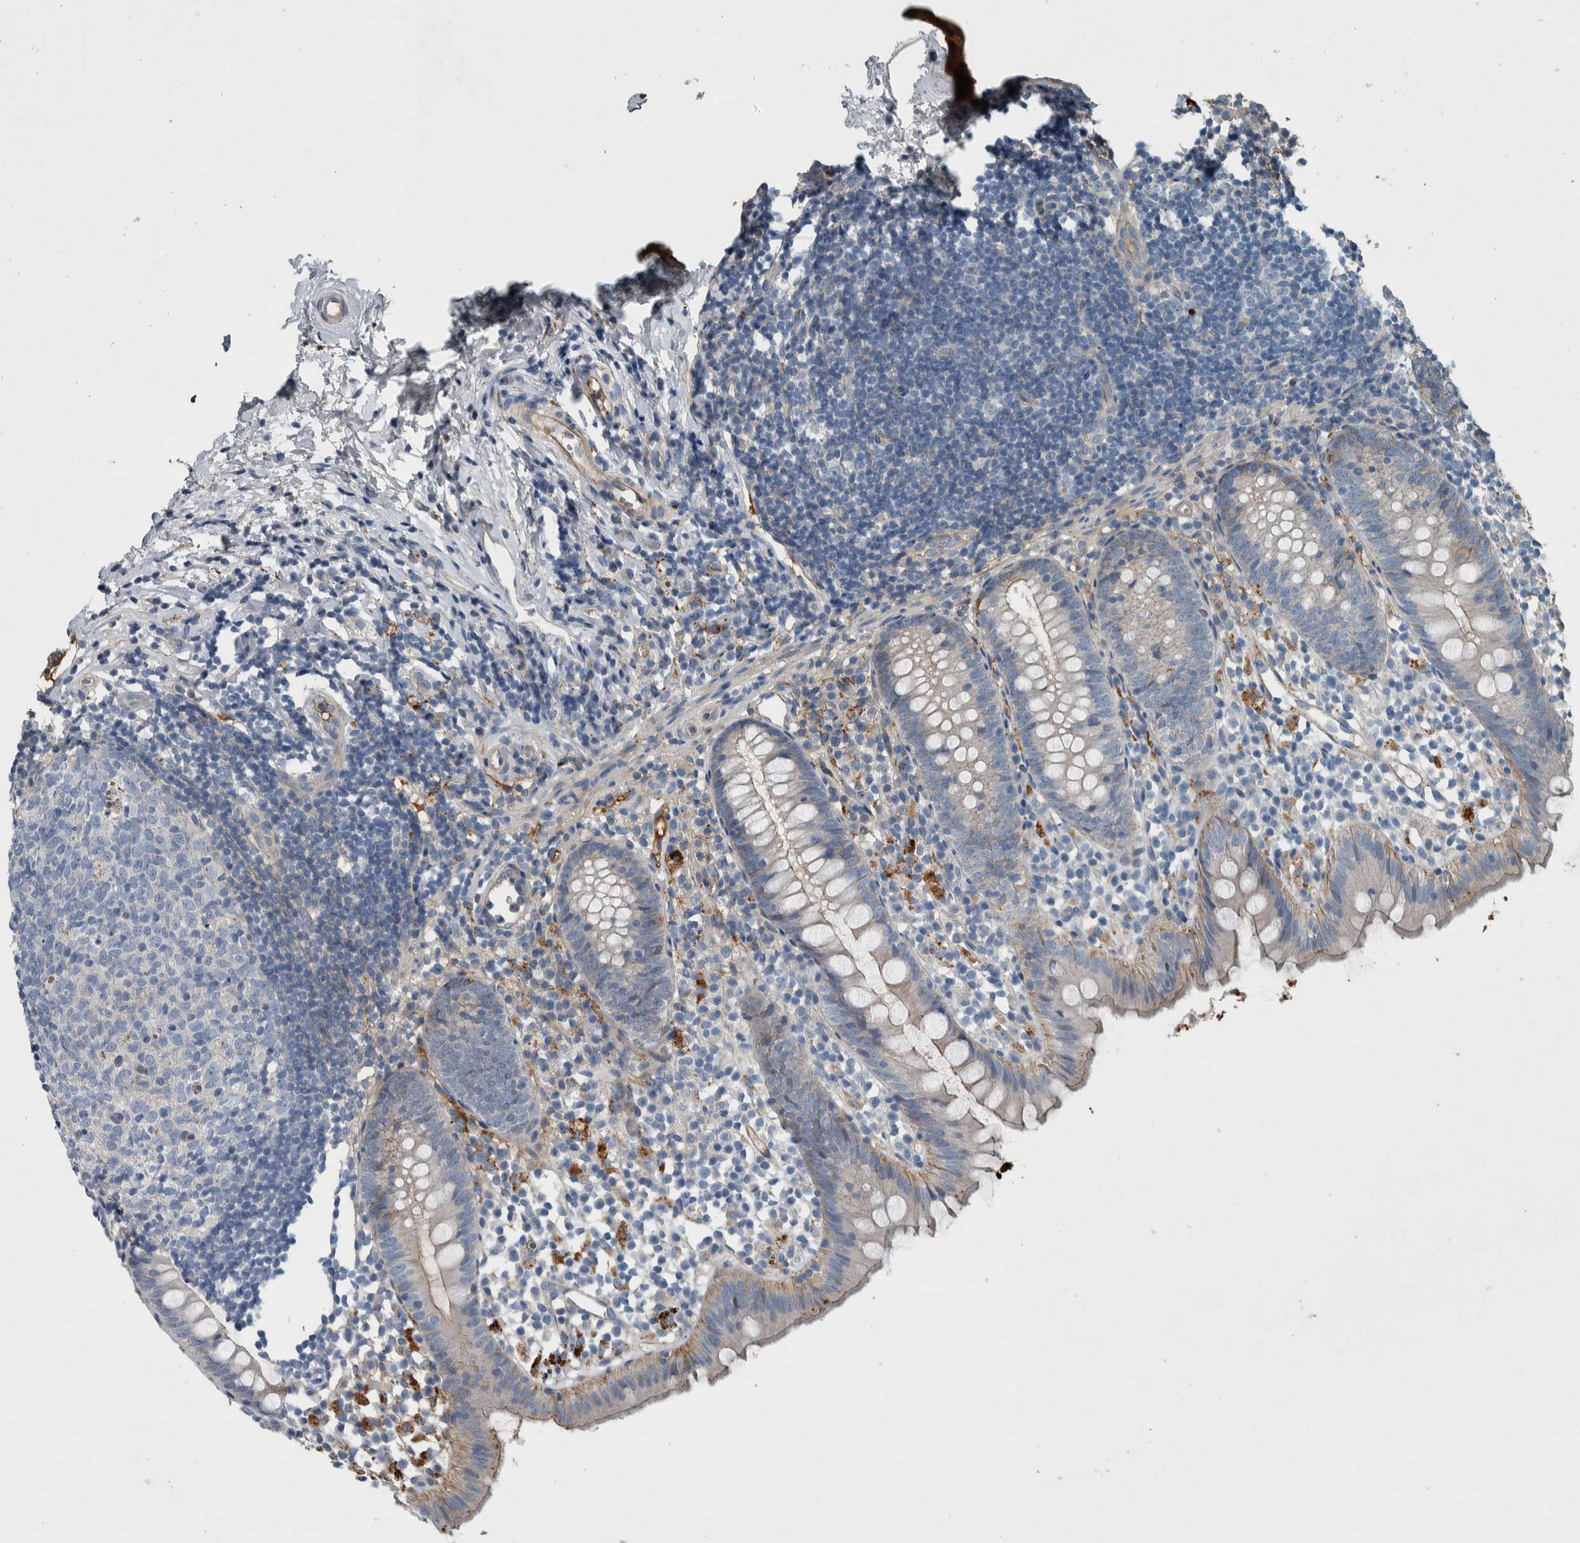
{"staining": {"intensity": "weak", "quantity": "25%-75%", "location": "cytoplasmic/membranous"}, "tissue": "appendix", "cell_type": "Glandular cells", "image_type": "normal", "snomed": [{"axis": "morphology", "description": "Normal tissue, NOS"}, {"axis": "topography", "description": "Appendix"}], "caption": "A low amount of weak cytoplasmic/membranous expression is seen in about 25%-75% of glandular cells in unremarkable appendix. (DAB (3,3'-diaminobenzidine) = brown stain, brightfield microscopy at high magnification).", "gene": "SERPINC1", "patient": {"sex": "female", "age": 20}}